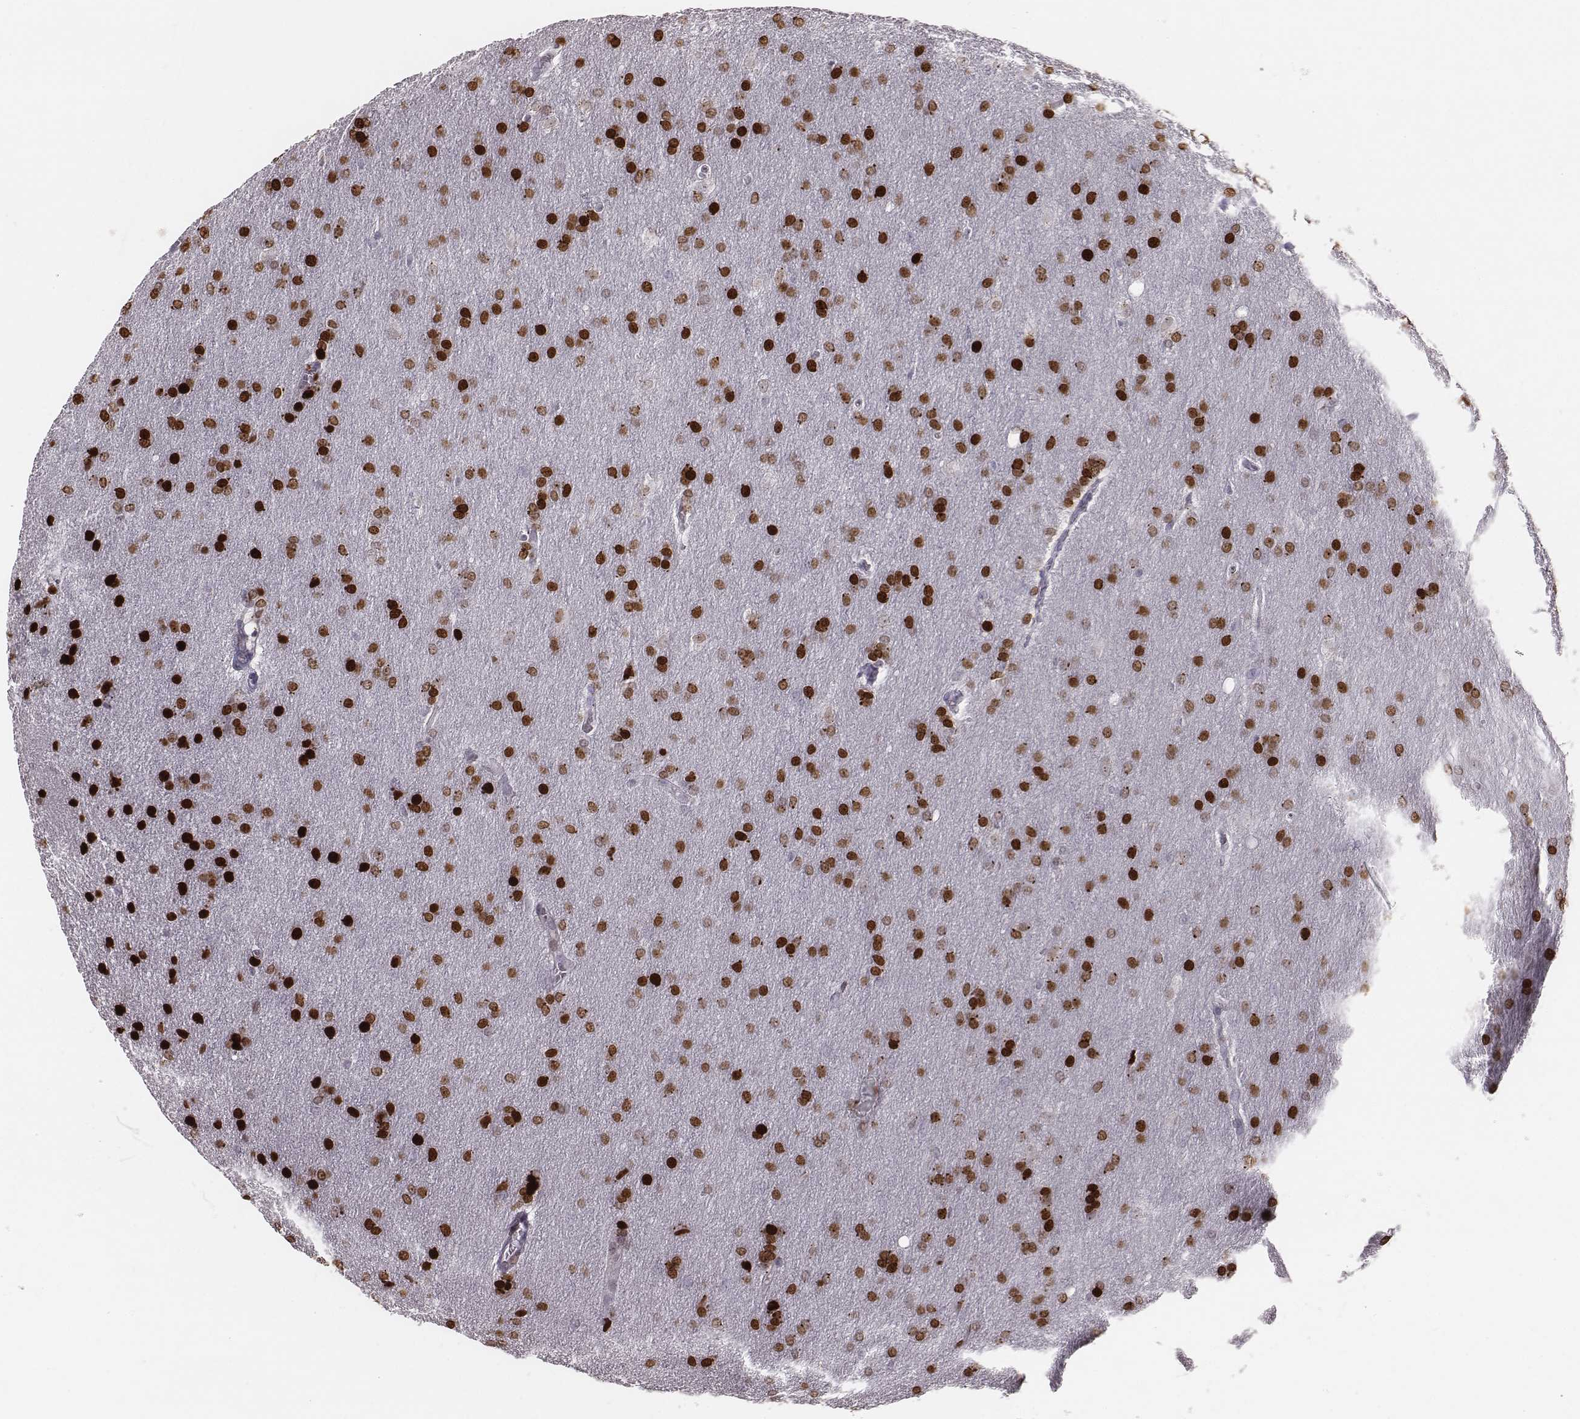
{"staining": {"intensity": "moderate", "quantity": ">75%", "location": "nuclear"}, "tissue": "glioma", "cell_type": "Tumor cells", "image_type": "cancer", "snomed": [{"axis": "morphology", "description": "Glioma, malignant, Low grade"}, {"axis": "topography", "description": "Brain"}], "caption": "DAB immunohistochemical staining of human malignant low-grade glioma shows moderate nuclear protein positivity in about >75% of tumor cells. (IHC, brightfield microscopy, high magnification).", "gene": "NDC1", "patient": {"sex": "female", "age": 32}}